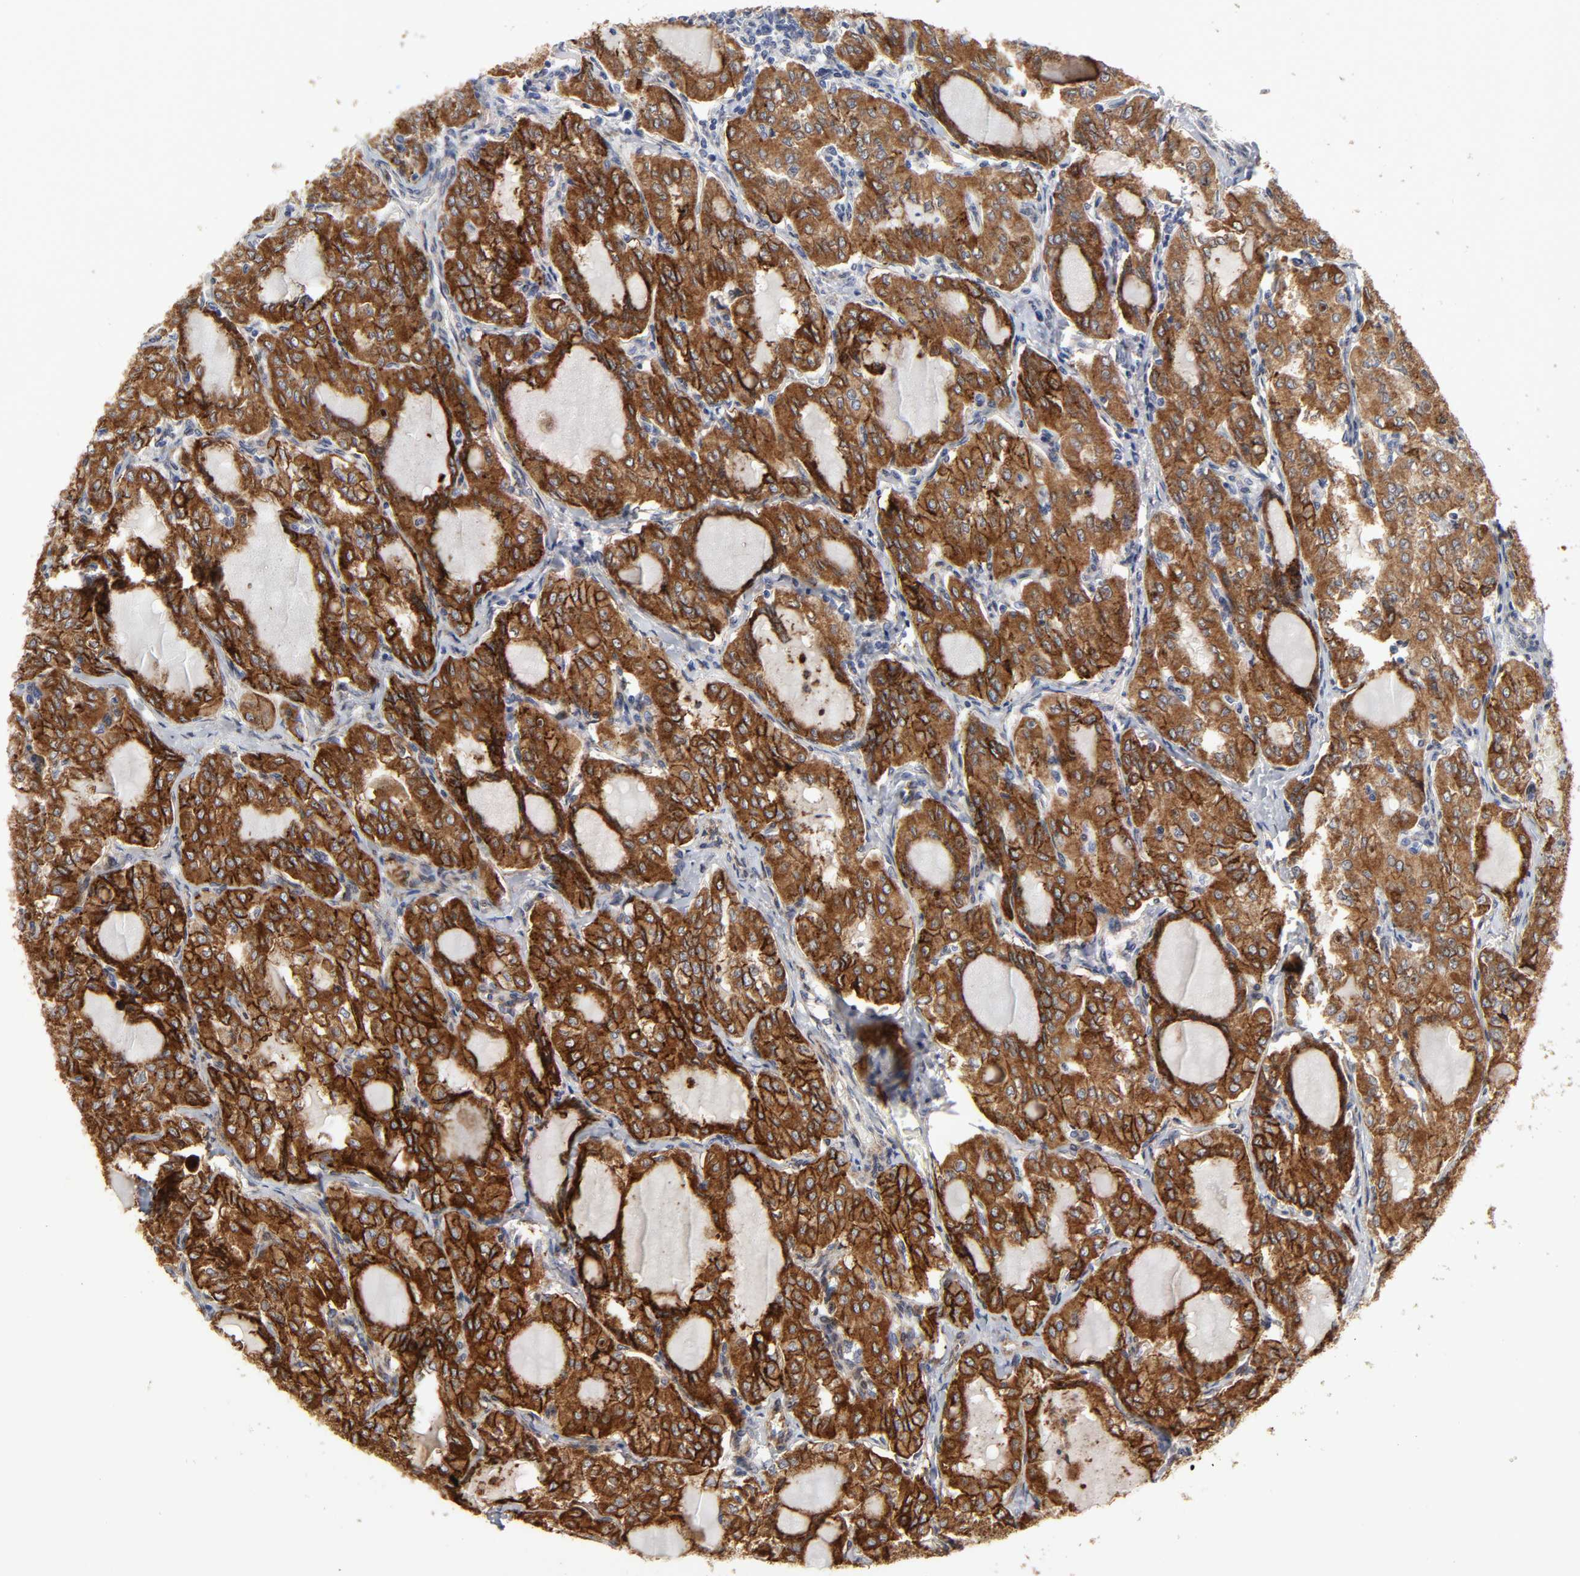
{"staining": {"intensity": "strong", "quantity": ">75%", "location": "cytoplasmic/membranous"}, "tissue": "thyroid cancer", "cell_type": "Tumor cells", "image_type": "cancer", "snomed": [{"axis": "morphology", "description": "Papillary adenocarcinoma, NOS"}, {"axis": "topography", "description": "Thyroid gland"}], "caption": "Papillary adenocarcinoma (thyroid) stained with DAB immunohistochemistry (IHC) exhibits high levels of strong cytoplasmic/membranous positivity in about >75% of tumor cells. The protein of interest is stained brown, and the nuclei are stained in blue (DAB IHC with brightfield microscopy, high magnification).", "gene": "POR", "patient": {"sex": "male", "age": 20}}